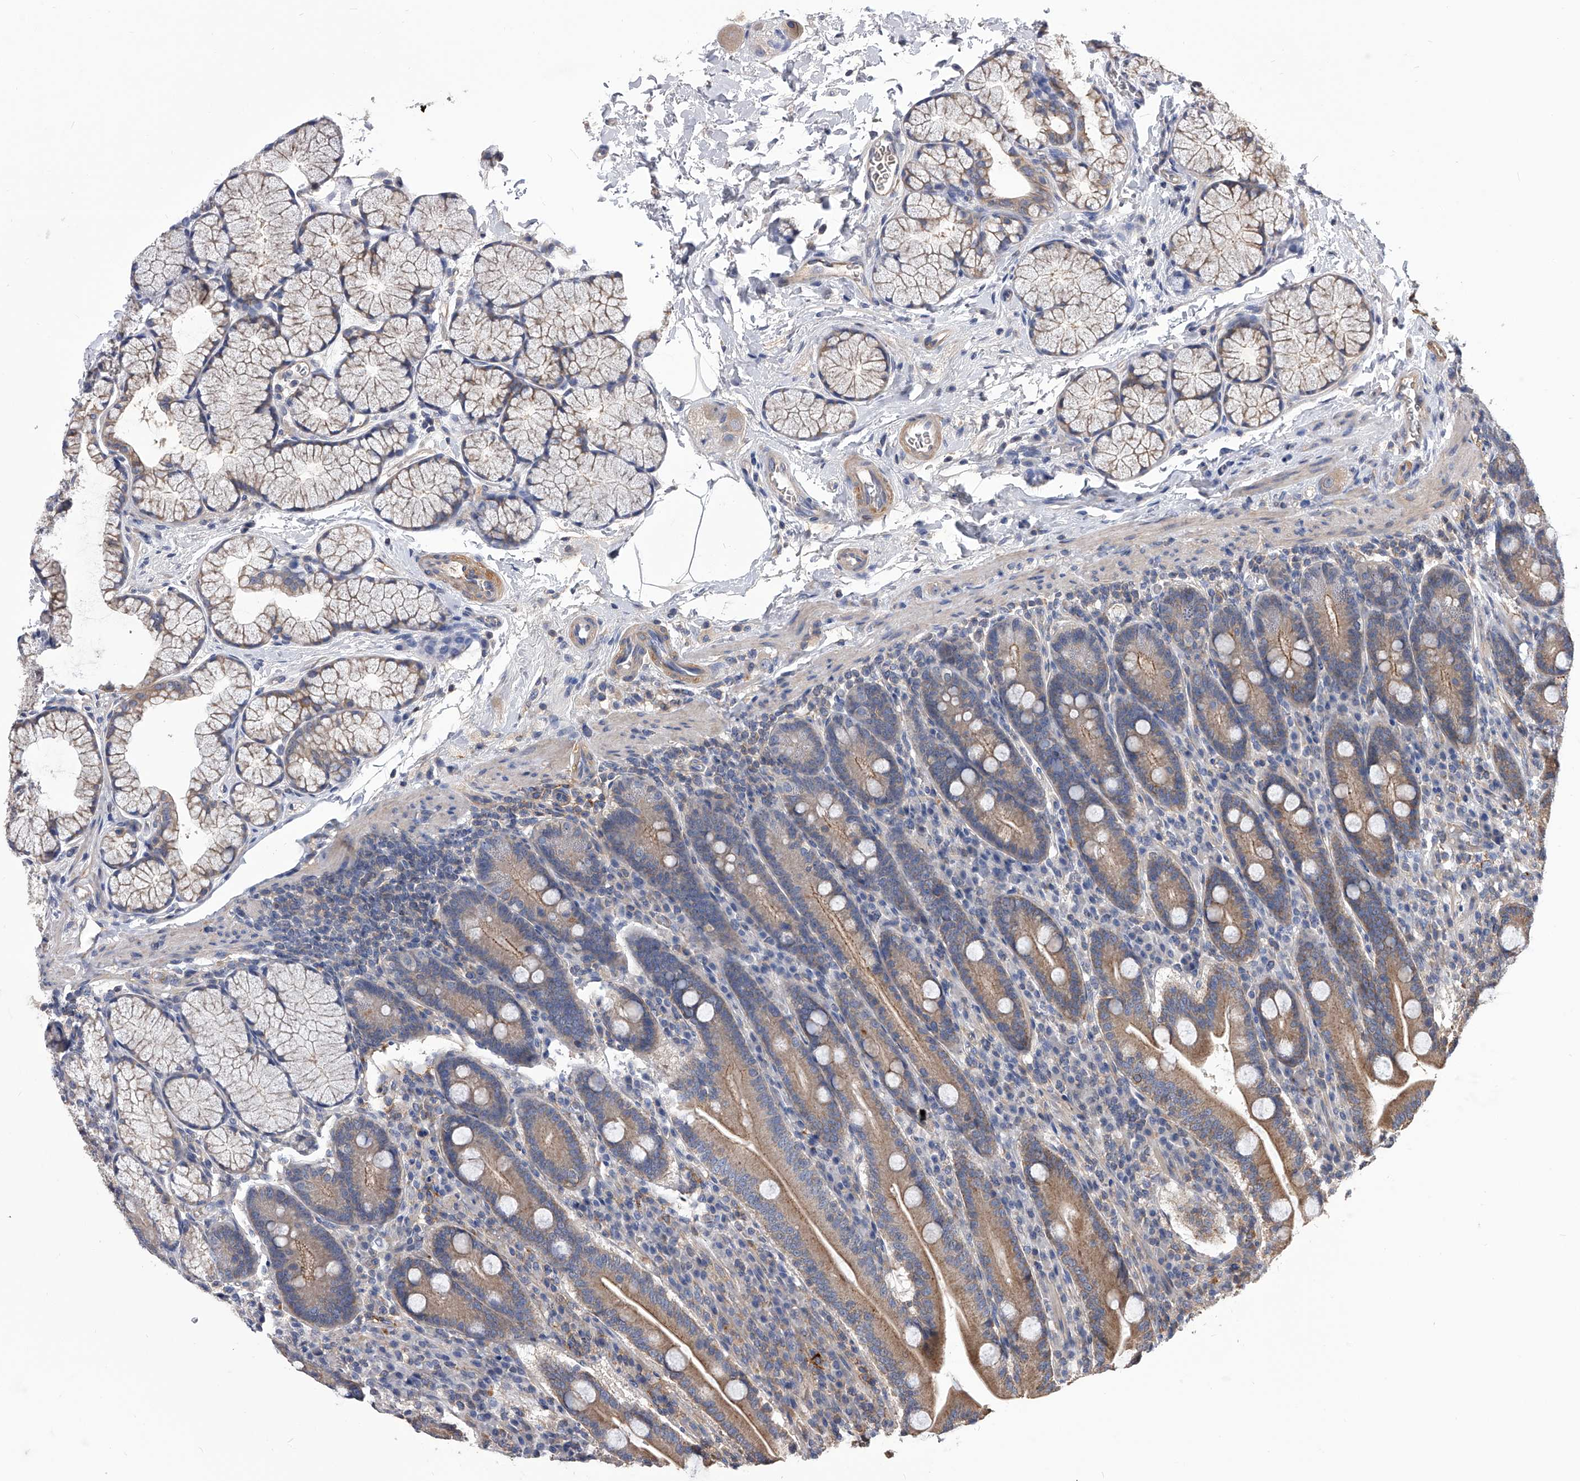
{"staining": {"intensity": "moderate", "quantity": ">75%", "location": "cytoplasmic/membranous"}, "tissue": "duodenum", "cell_type": "Glandular cells", "image_type": "normal", "snomed": [{"axis": "morphology", "description": "Normal tissue, NOS"}, {"axis": "topography", "description": "Duodenum"}], "caption": "High-magnification brightfield microscopy of normal duodenum stained with DAB (brown) and counterstained with hematoxylin (blue). glandular cells exhibit moderate cytoplasmic/membranous expression is appreciated in approximately>75% of cells.", "gene": "CUL7", "patient": {"sex": "male", "age": 35}}